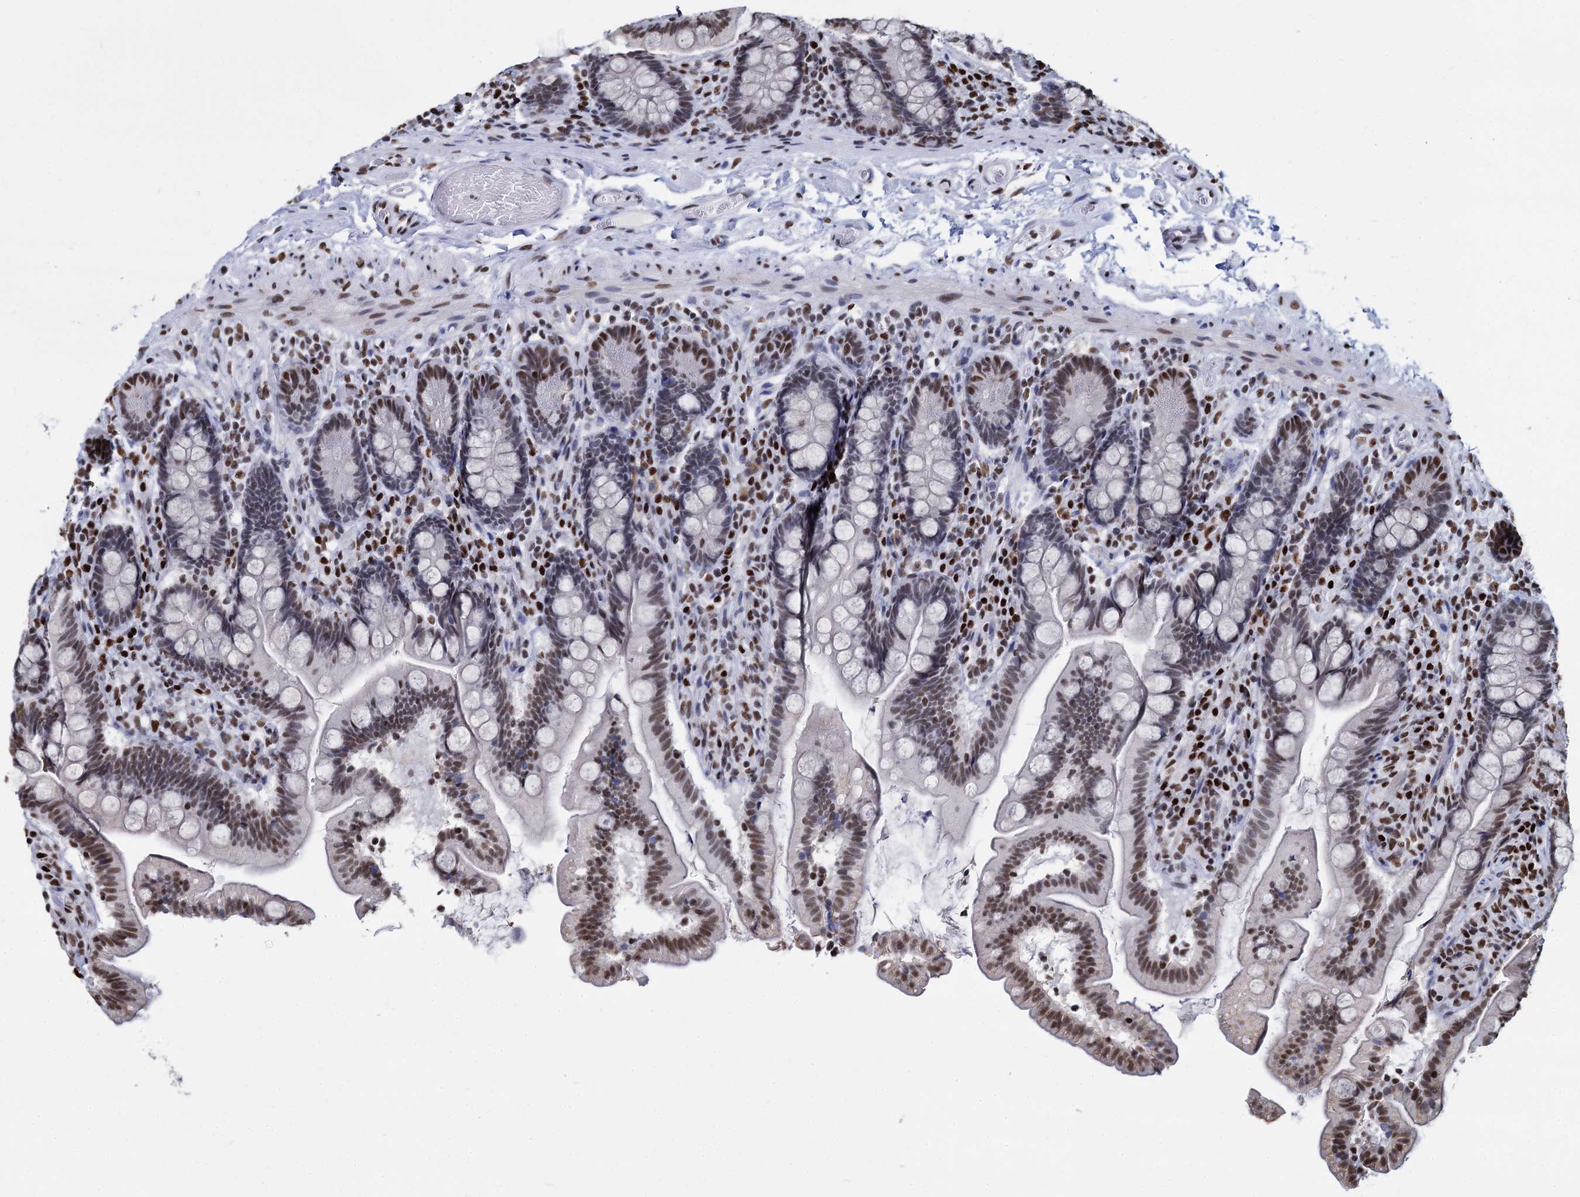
{"staining": {"intensity": "moderate", "quantity": ">75%", "location": "nuclear"}, "tissue": "small intestine", "cell_type": "Glandular cells", "image_type": "normal", "snomed": [{"axis": "morphology", "description": "Normal tissue, NOS"}, {"axis": "topography", "description": "Small intestine"}], "caption": "Moderate nuclear protein positivity is identified in about >75% of glandular cells in small intestine.", "gene": "DCPS", "patient": {"sex": "female", "age": 64}}